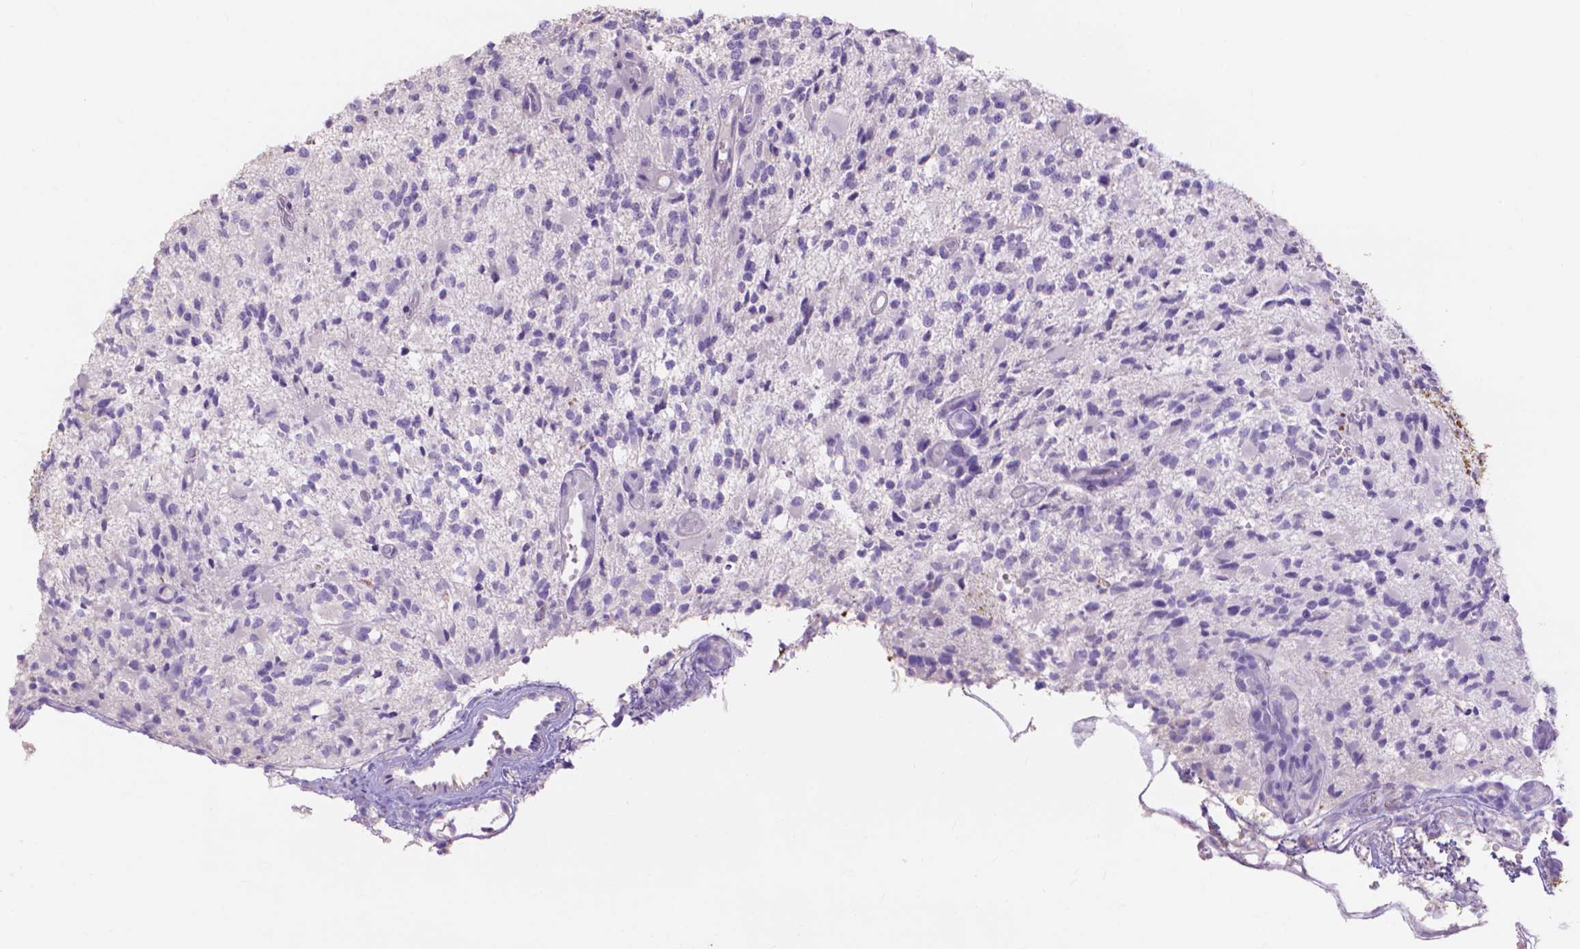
{"staining": {"intensity": "negative", "quantity": "none", "location": "none"}, "tissue": "glioma", "cell_type": "Tumor cells", "image_type": "cancer", "snomed": [{"axis": "morphology", "description": "Glioma, malignant, High grade"}, {"axis": "topography", "description": "Brain"}], "caption": "IHC image of glioma stained for a protein (brown), which demonstrates no staining in tumor cells. The staining is performed using DAB brown chromogen with nuclei counter-stained in using hematoxylin.", "gene": "MMP11", "patient": {"sex": "female", "age": 63}}